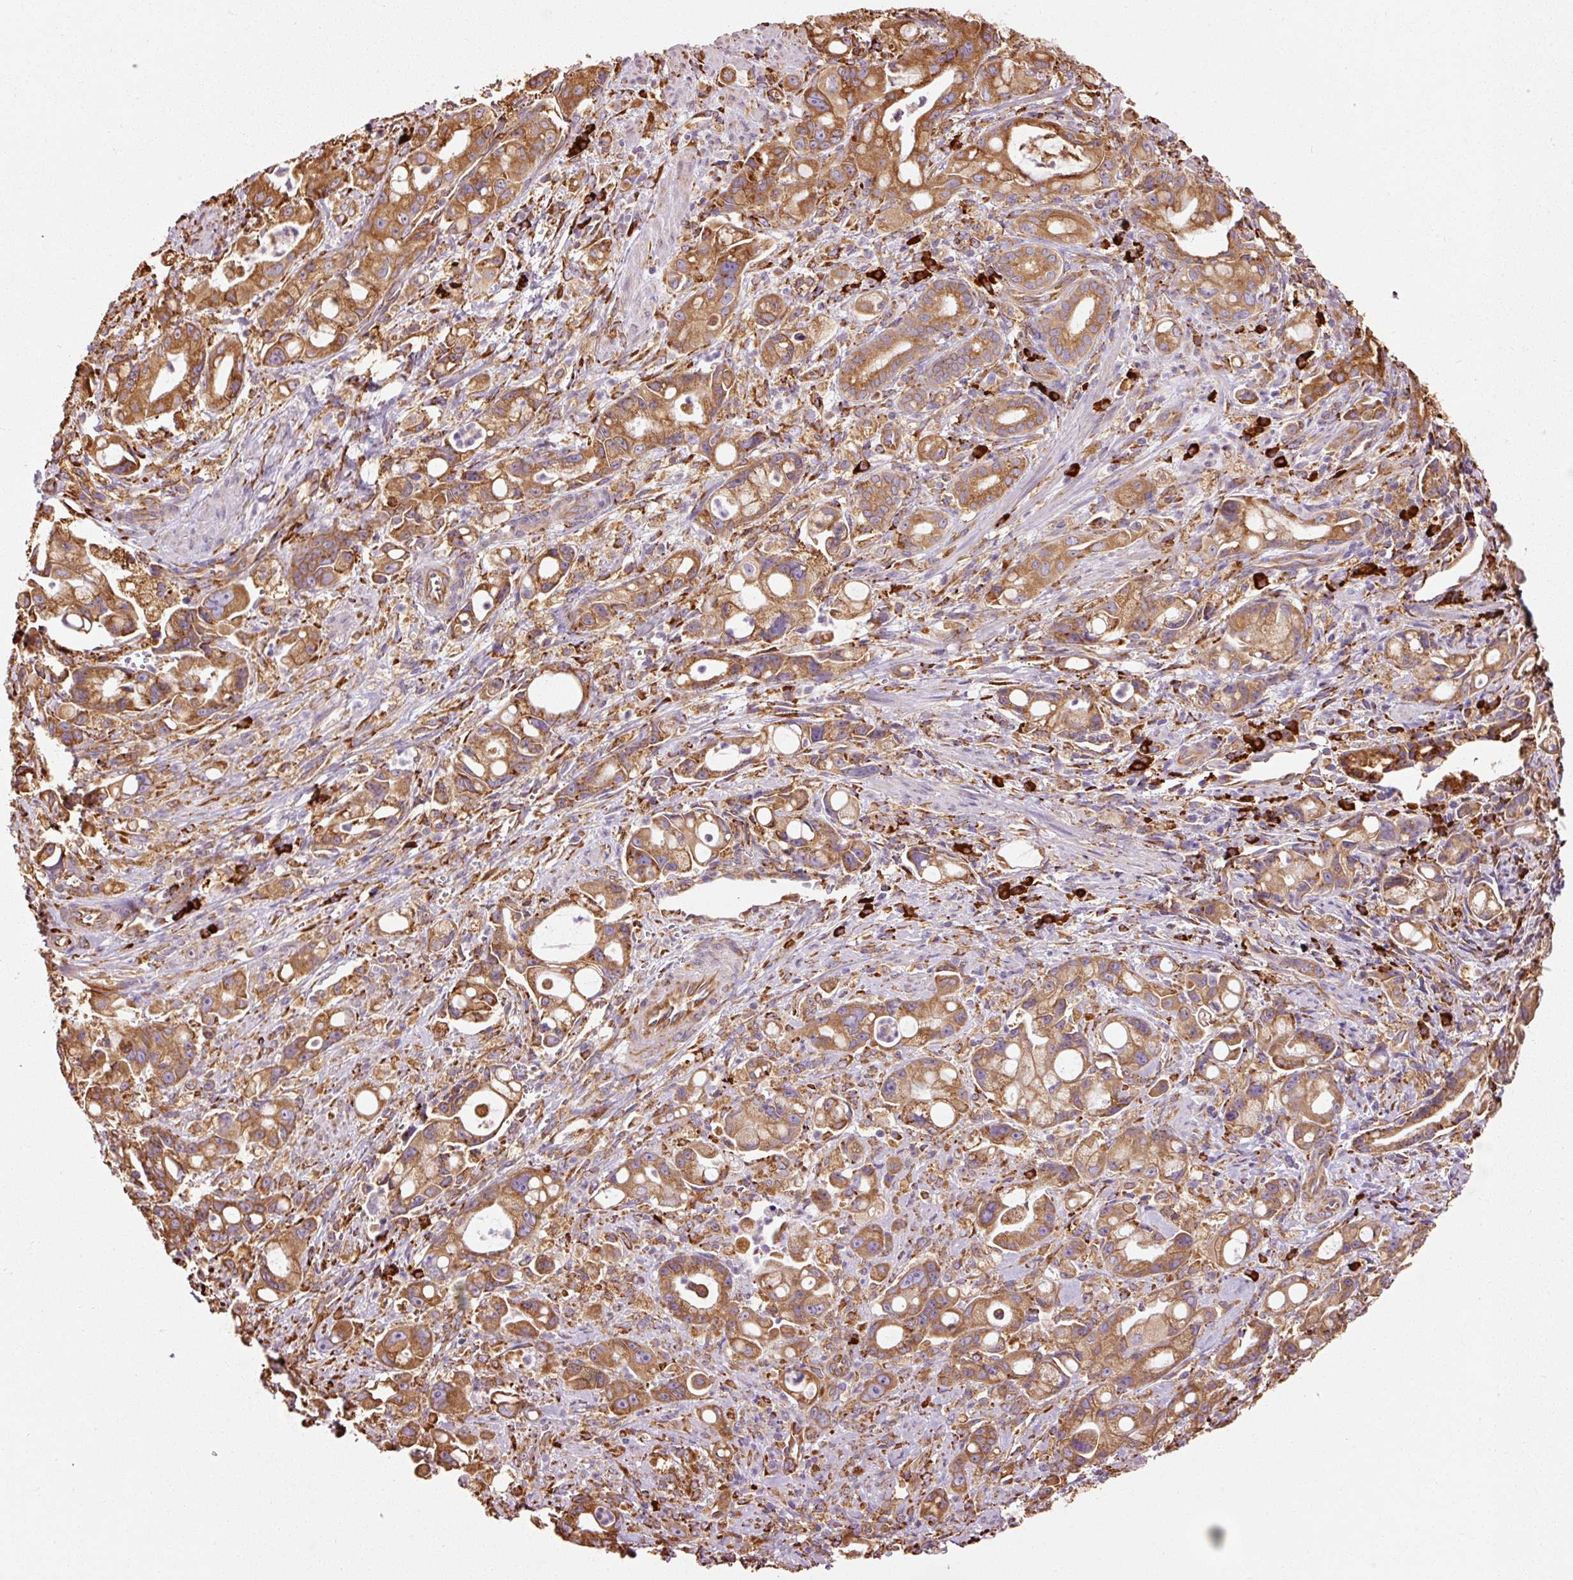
{"staining": {"intensity": "strong", "quantity": ">75%", "location": "cytoplasmic/membranous"}, "tissue": "pancreatic cancer", "cell_type": "Tumor cells", "image_type": "cancer", "snomed": [{"axis": "morphology", "description": "Adenocarcinoma, NOS"}, {"axis": "topography", "description": "Pancreas"}], "caption": "A brown stain labels strong cytoplasmic/membranous staining of a protein in pancreatic cancer tumor cells.", "gene": "KLC1", "patient": {"sex": "male", "age": 68}}